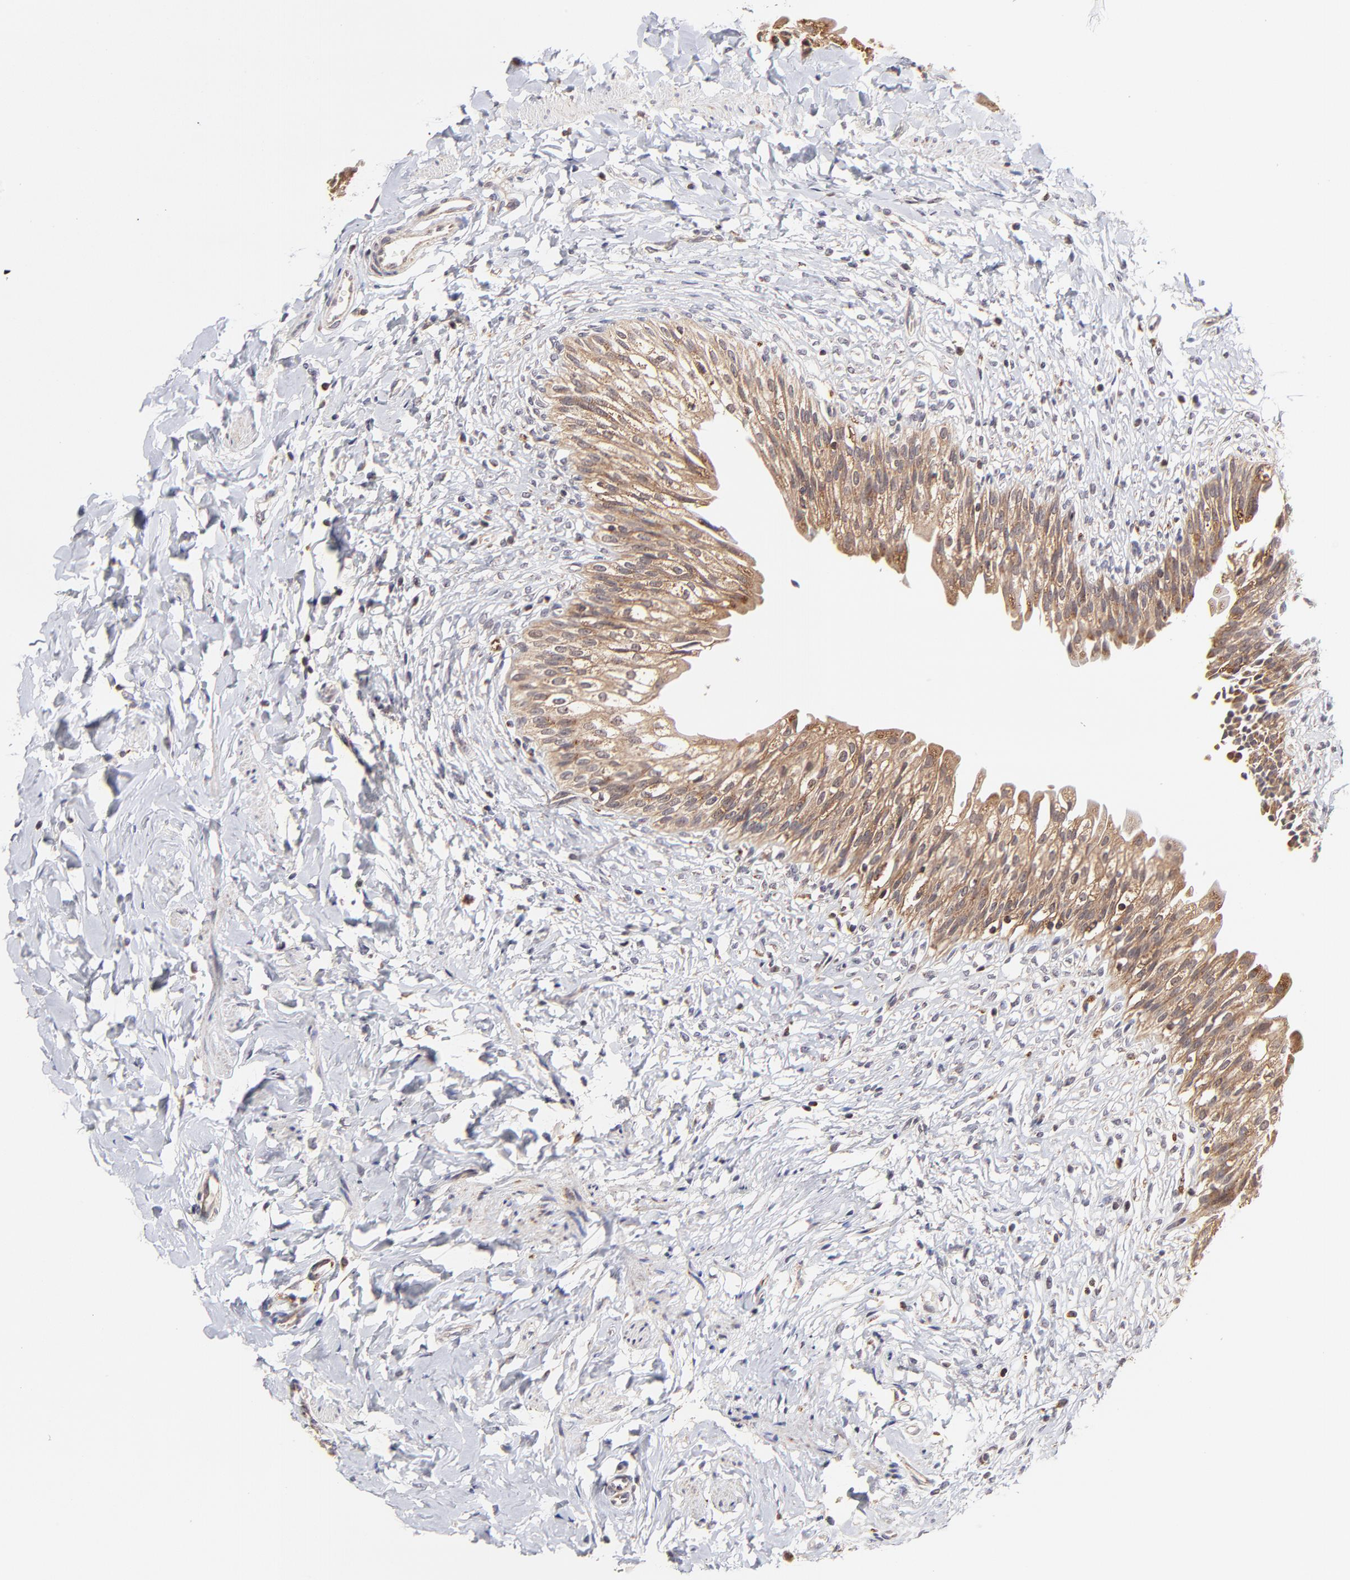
{"staining": {"intensity": "moderate", "quantity": ">75%", "location": "cytoplasmic/membranous"}, "tissue": "urinary bladder", "cell_type": "Urothelial cells", "image_type": "normal", "snomed": [{"axis": "morphology", "description": "Normal tissue, NOS"}, {"axis": "morphology", "description": "Inflammation, NOS"}, {"axis": "topography", "description": "Urinary bladder"}], "caption": "Urothelial cells reveal moderate cytoplasmic/membranous positivity in approximately >75% of cells in benign urinary bladder.", "gene": "MAP2K7", "patient": {"sex": "female", "age": 80}}